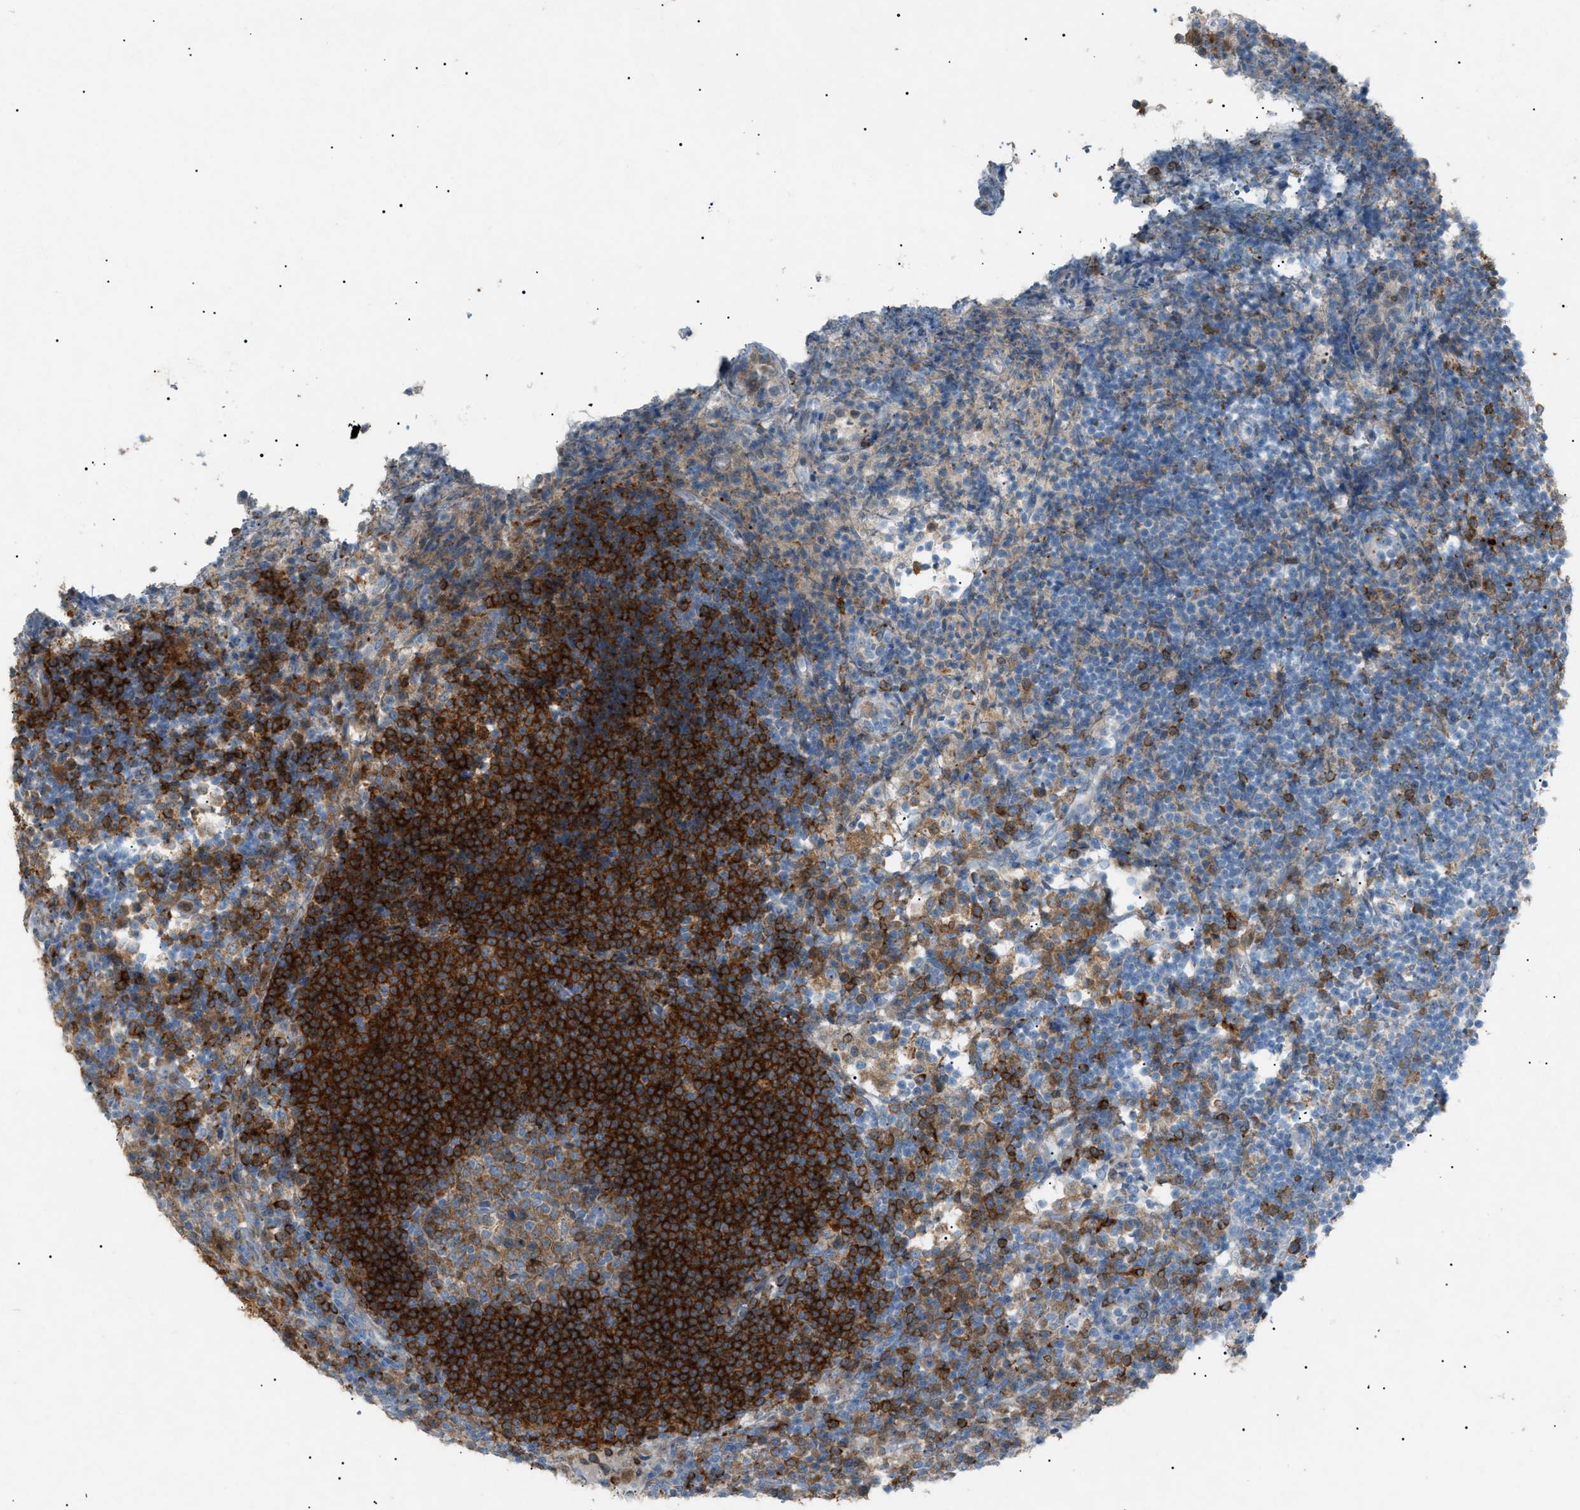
{"staining": {"intensity": "moderate", "quantity": ">75%", "location": "cytoplasmic/membranous"}, "tissue": "lymph node", "cell_type": "Germinal center cells", "image_type": "normal", "snomed": [{"axis": "morphology", "description": "Normal tissue, NOS"}, {"axis": "topography", "description": "Lymph node"}], "caption": "The immunohistochemical stain shows moderate cytoplasmic/membranous positivity in germinal center cells of unremarkable lymph node.", "gene": "BTK", "patient": {"sex": "female", "age": 53}}